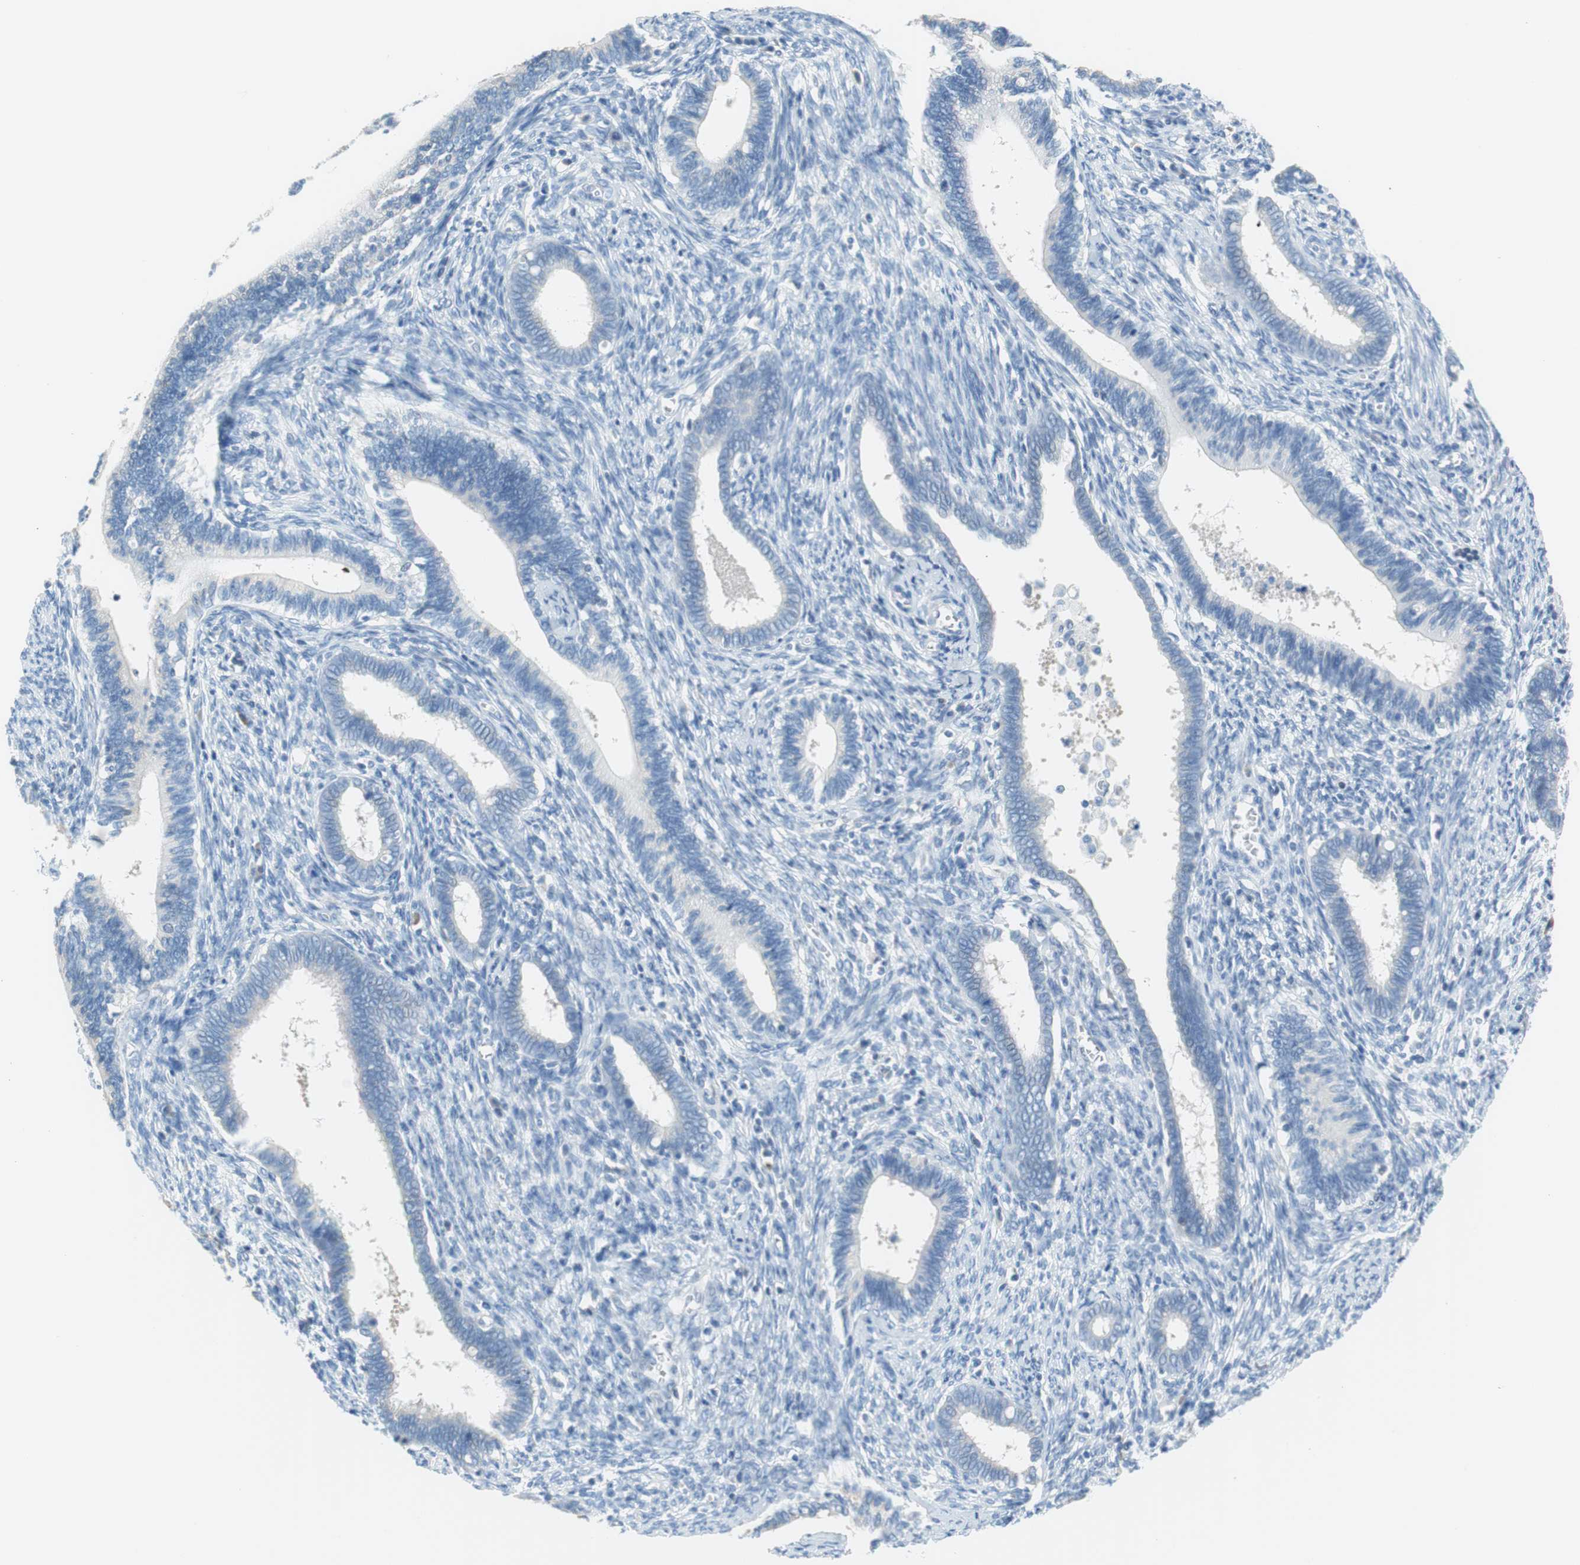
{"staining": {"intensity": "negative", "quantity": "none", "location": "none"}, "tissue": "cervical cancer", "cell_type": "Tumor cells", "image_type": "cancer", "snomed": [{"axis": "morphology", "description": "Adenocarcinoma, NOS"}, {"axis": "topography", "description": "Cervix"}], "caption": "Immunohistochemistry of cervical cancer demonstrates no staining in tumor cells.", "gene": "MYH1", "patient": {"sex": "female", "age": 44}}